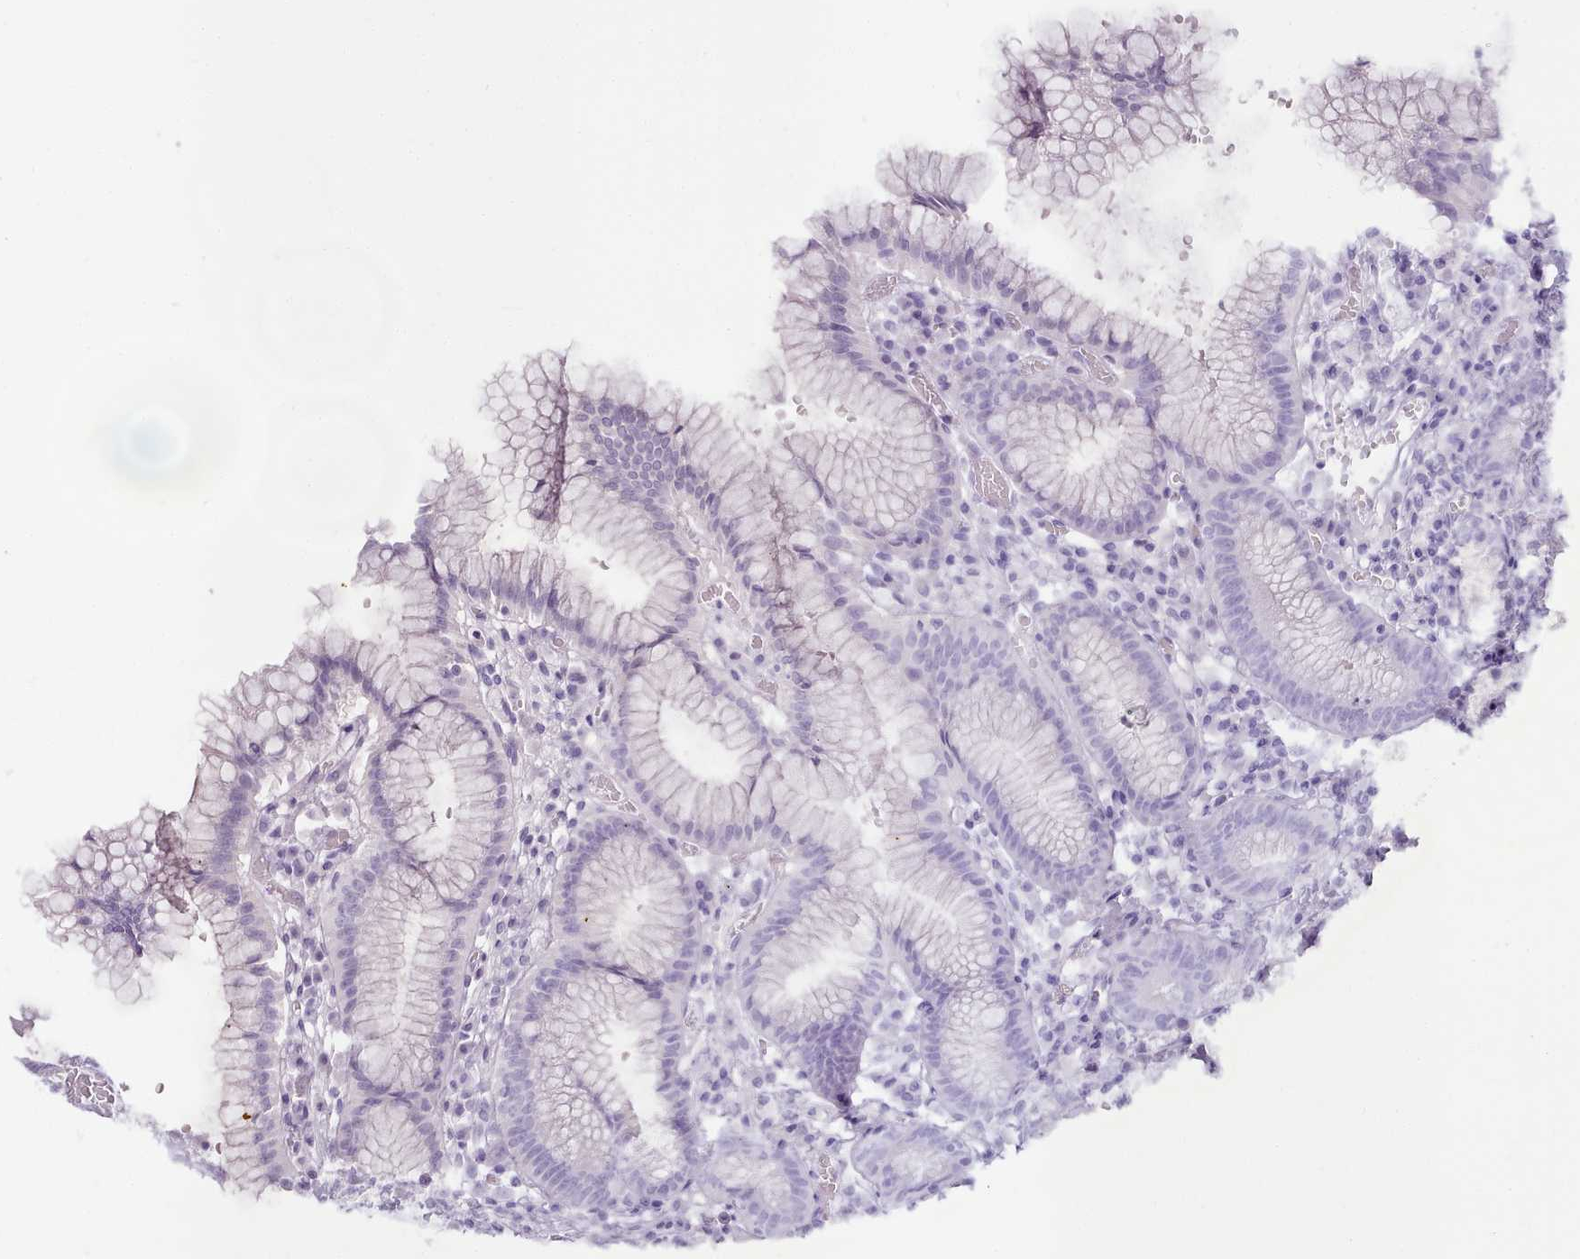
{"staining": {"intensity": "negative", "quantity": "none", "location": "none"}, "tissue": "stomach", "cell_type": "Glandular cells", "image_type": "normal", "snomed": [{"axis": "morphology", "description": "Normal tissue, NOS"}, {"axis": "topography", "description": "Stomach"}], "caption": "High power microscopy photomicrograph of an IHC micrograph of unremarkable stomach, revealing no significant positivity in glandular cells. (Stains: DAB (3,3'-diaminobenzidine) IHC with hematoxylin counter stain, Microscopy: brightfield microscopy at high magnification).", "gene": "SYT15B", "patient": {"sex": "male", "age": 55}}